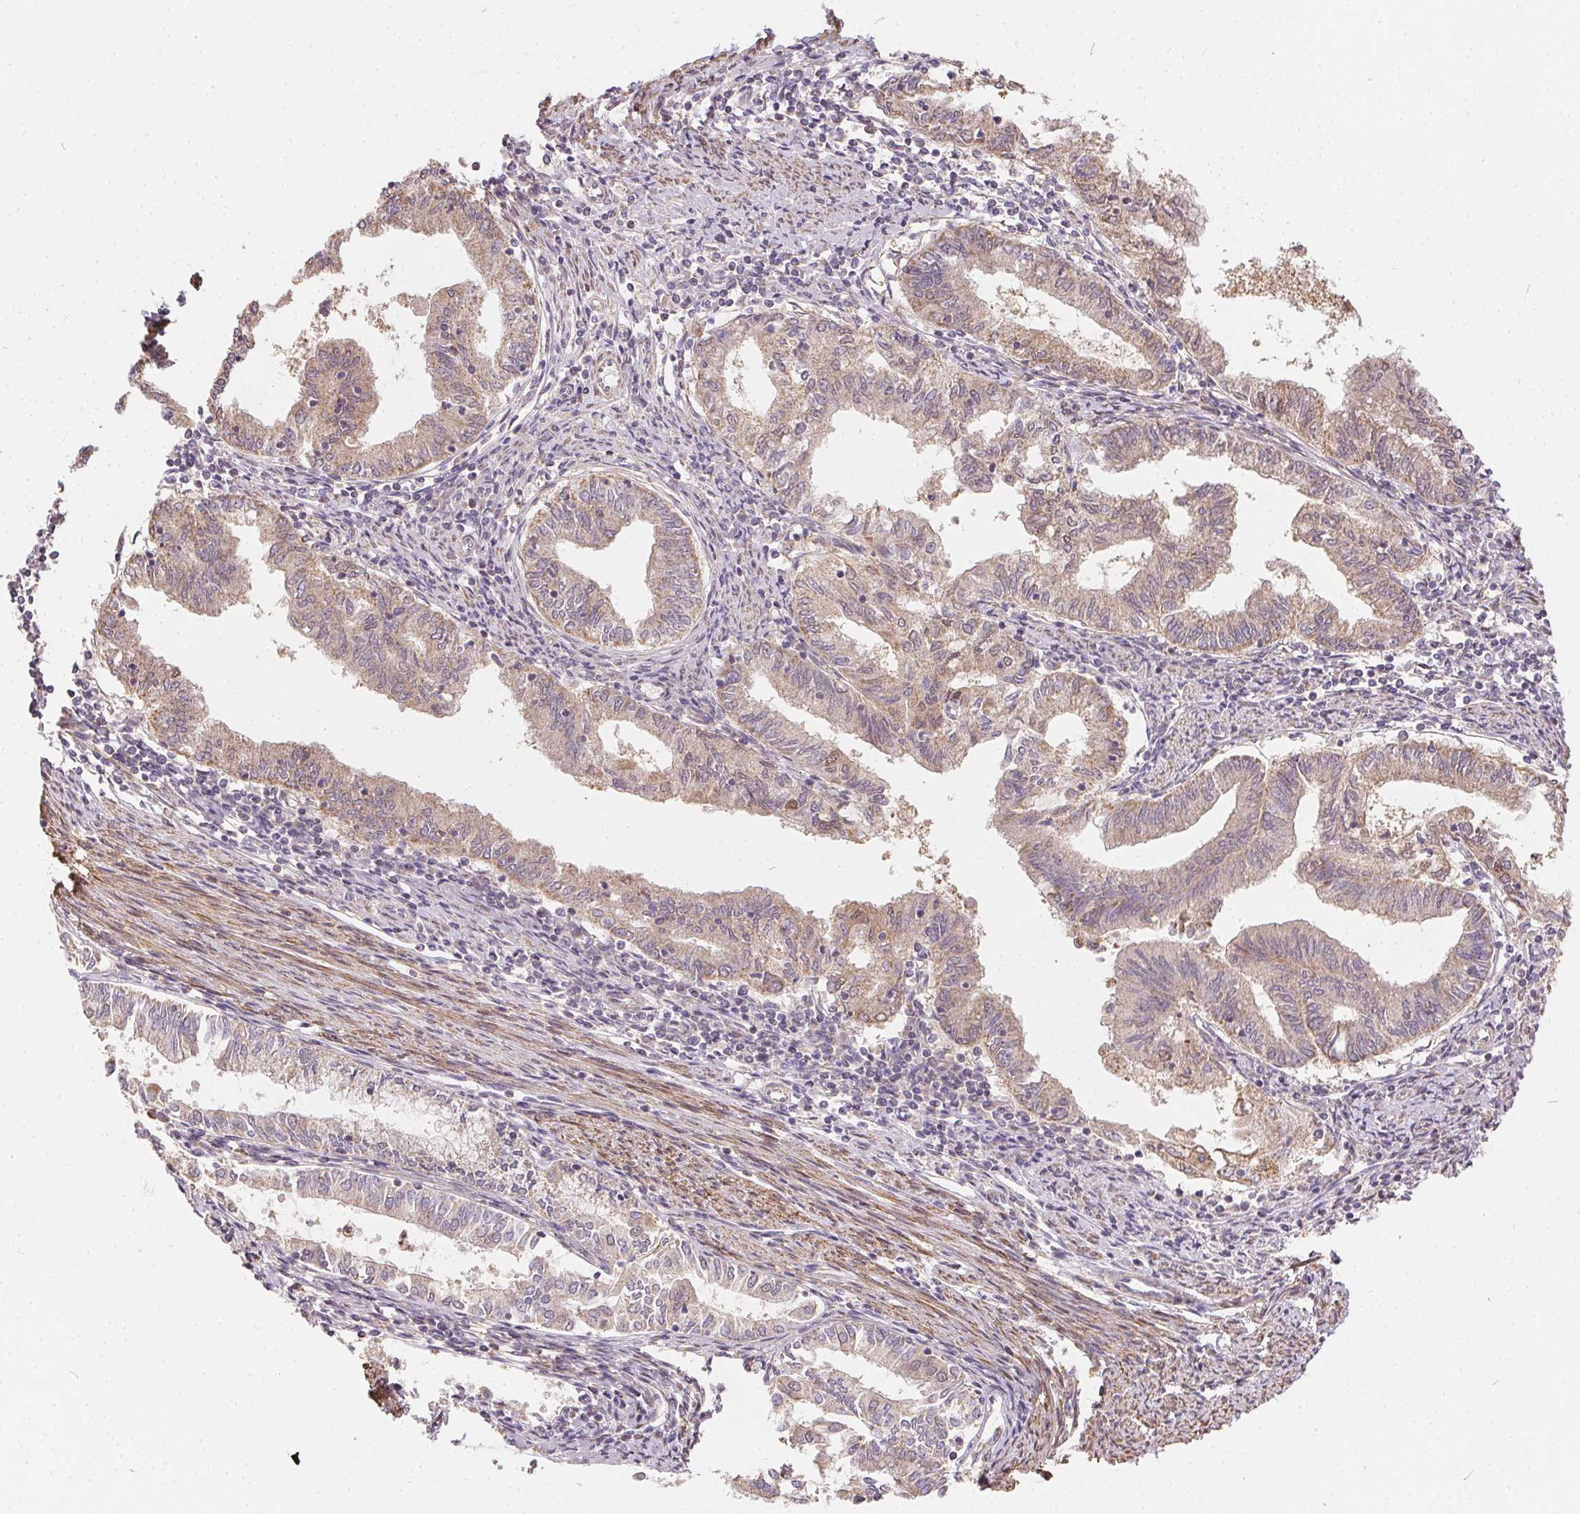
{"staining": {"intensity": "weak", "quantity": ">75%", "location": "cytoplasmic/membranous"}, "tissue": "endometrial cancer", "cell_type": "Tumor cells", "image_type": "cancer", "snomed": [{"axis": "morphology", "description": "Adenocarcinoma, NOS"}, {"axis": "topography", "description": "Endometrium"}], "caption": "This image shows immunohistochemistry staining of endometrial adenocarcinoma, with low weak cytoplasmic/membranous positivity in approximately >75% of tumor cells.", "gene": "REV3L", "patient": {"sex": "female", "age": 79}}